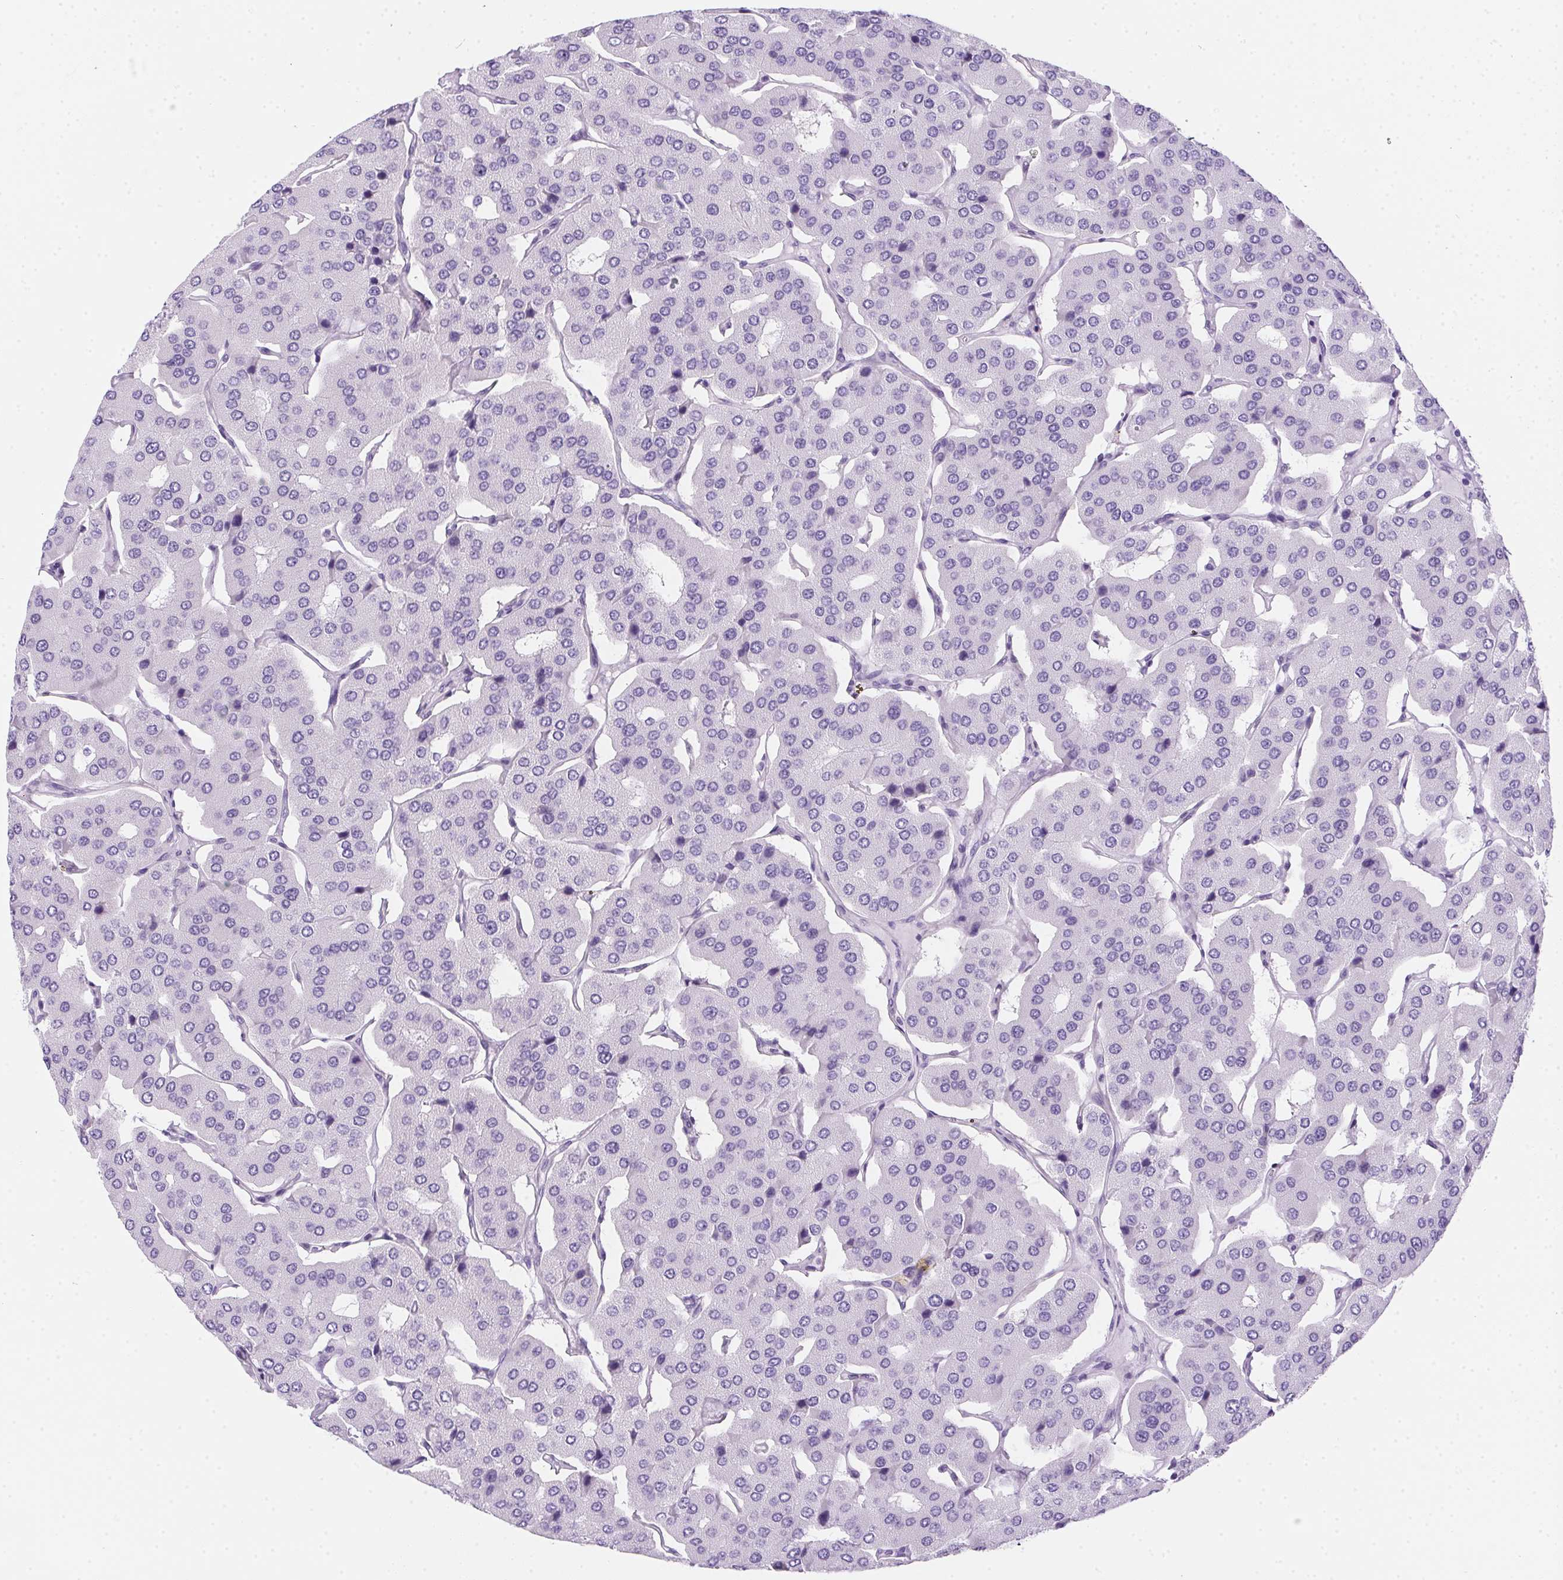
{"staining": {"intensity": "negative", "quantity": "none", "location": "none"}, "tissue": "parathyroid gland", "cell_type": "Glandular cells", "image_type": "normal", "snomed": [{"axis": "morphology", "description": "Normal tissue, NOS"}, {"axis": "morphology", "description": "Adenoma, NOS"}, {"axis": "topography", "description": "Parathyroid gland"}], "caption": "Human parathyroid gland stained for a protein using immunohistochemistry shows no positivity in glandular cells.", "gene": "SPACA5B", "patient": {"sex": "female", "age": 86}}